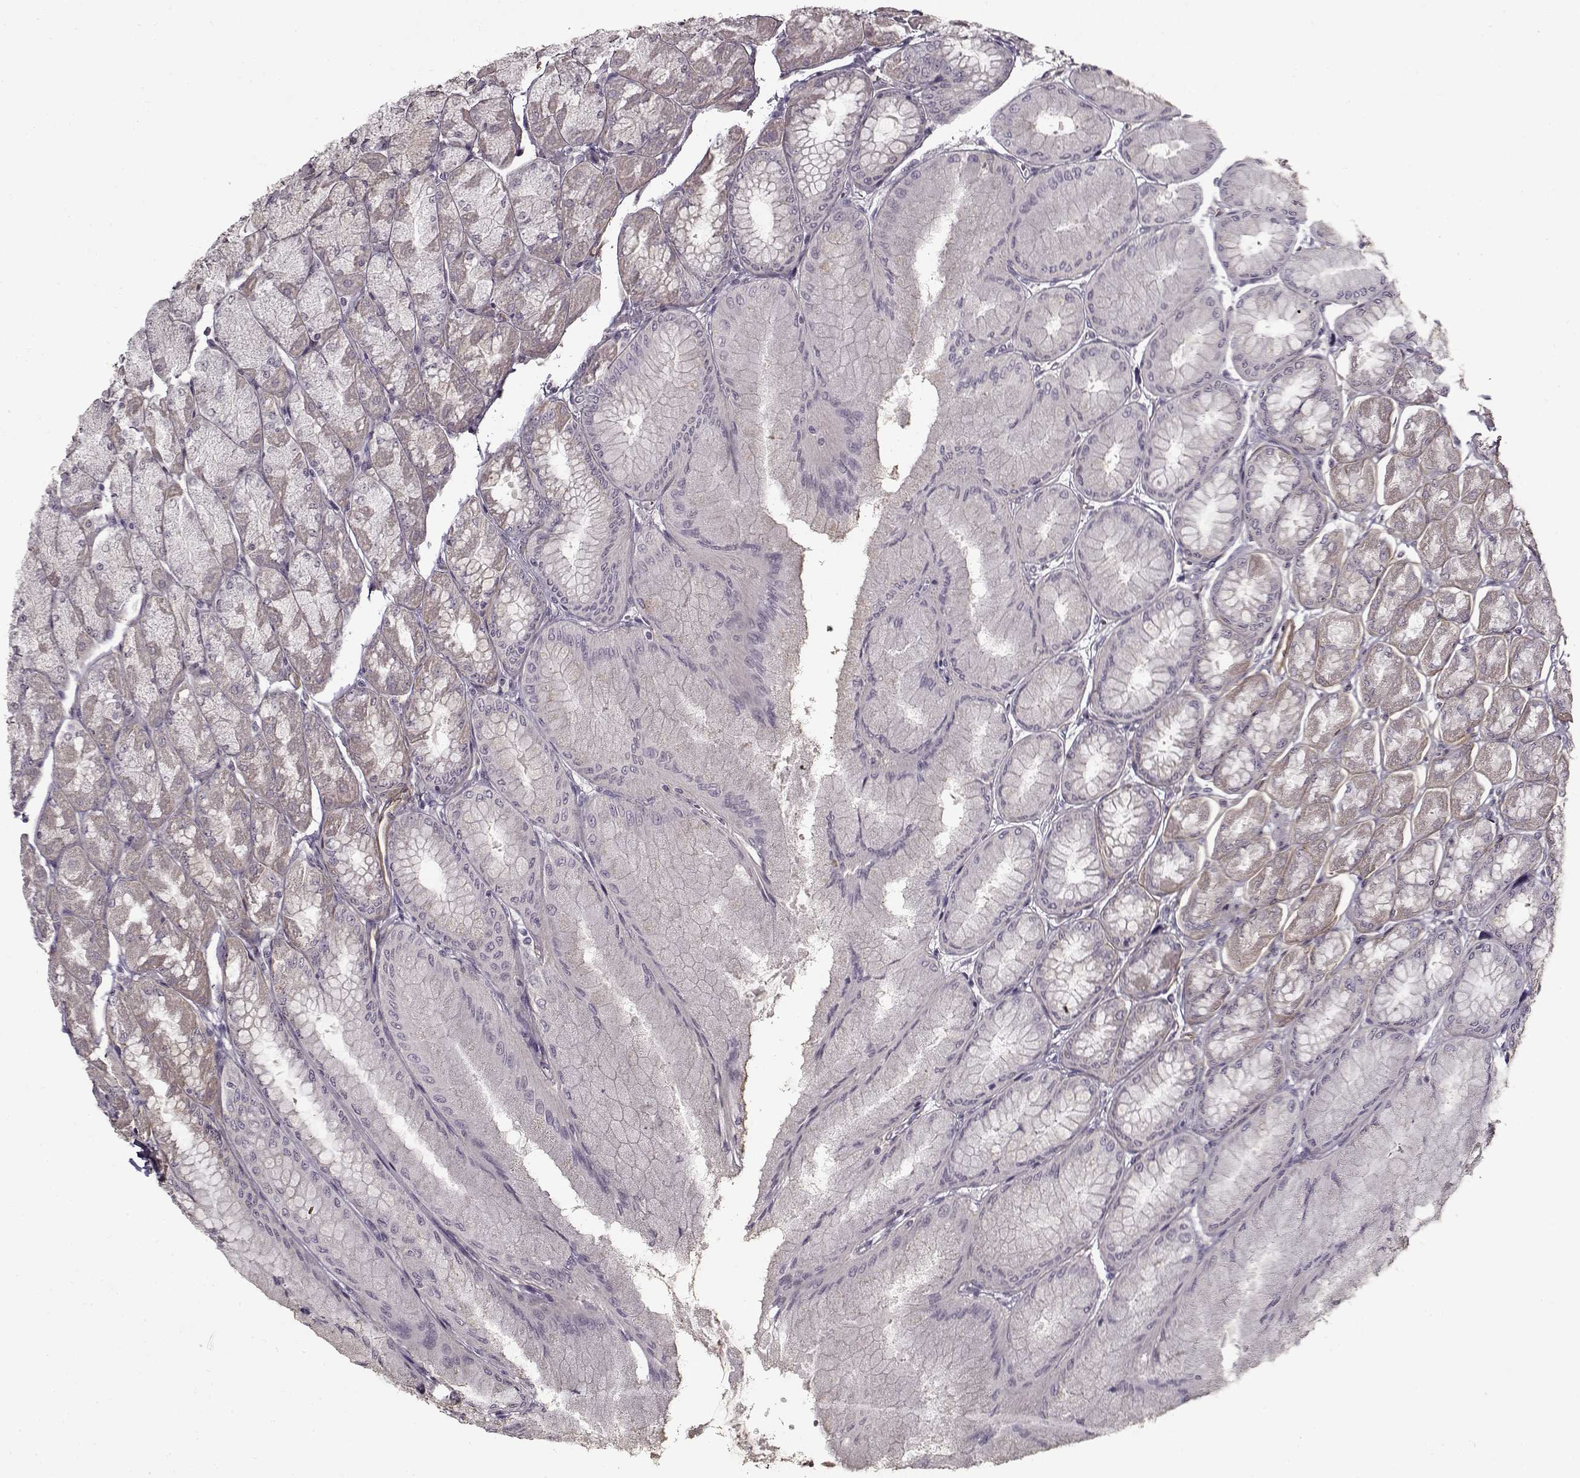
{"staining": {"intensity": "negative", "quantity": "none", "location": "none"}, "tissue": "stomach", "cell_type": "Glandular cells", "image_type": "normal", "snomed": [{"axis": "morphology", "description": "Normal tissue, NOS"}, {"axis": "topography", "description": "Stomach, upper"}], "caption": "Immunohistochemistry image of normal stomach: stomach stained with DAB displays no significant protein staining in glandular cells. (DAB (3,3'-diaminobenzidine) immunohistochemistry with hematoxylin counter stain).", "gene": "LAMB2", "patient": {"sex": "male", "age": 60}}